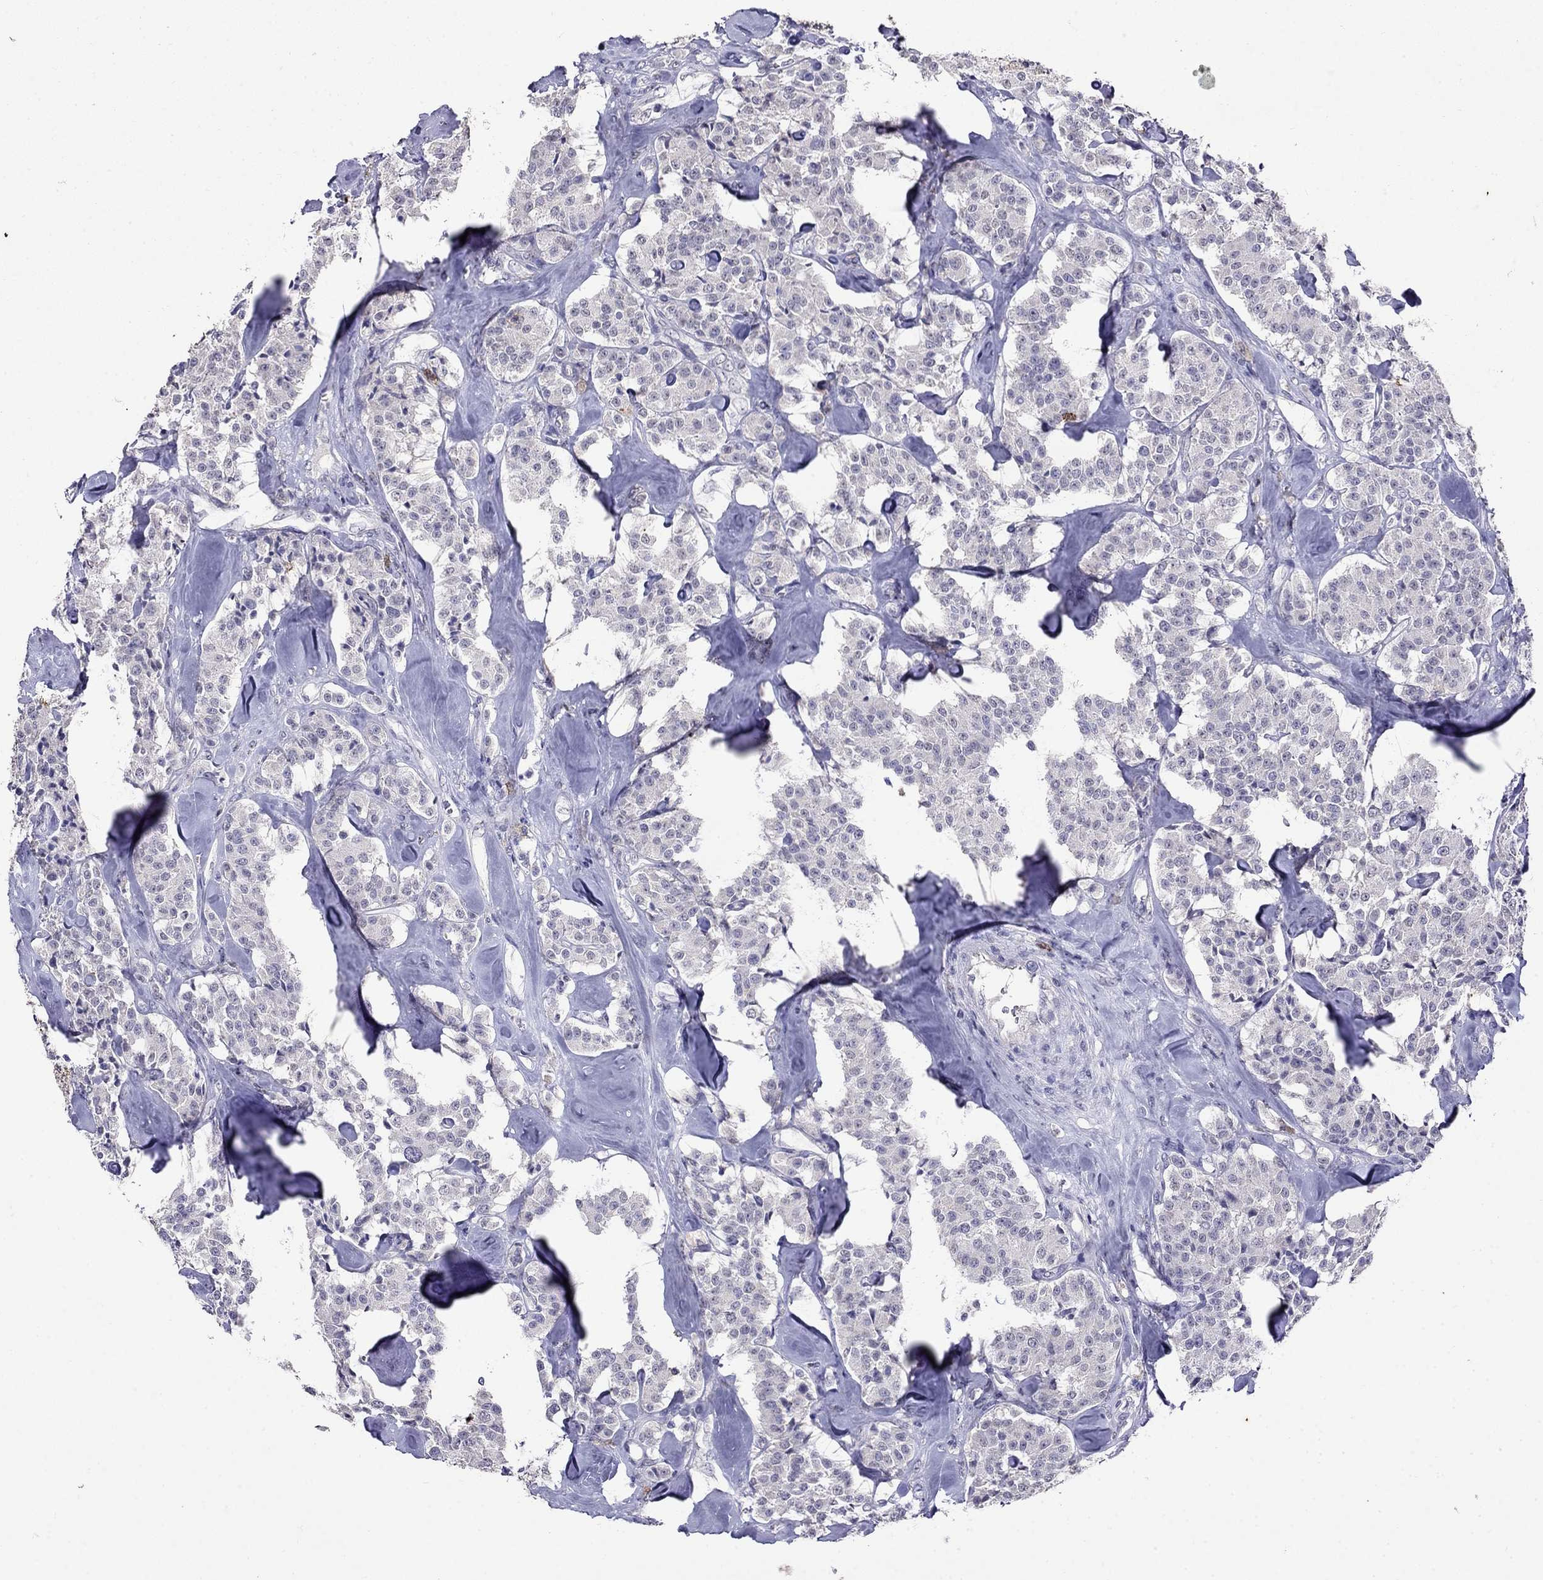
{"staining": {"intensity": "negative", "quantity": "none", "location": "none"}, "tissue": "carcinoid", "cell_type": "Tumor cells", "image_type": "cancer", "snomed": [{"axis": "morphology", "description": "Carcinoid, malignant, NOS"}, {"axis": "topography", "description": "Pancreas"}], "caption": "Image shows no significant protein positivity in tumor cells of malignant carcinoid. (Stains: DAB IHC with hematoxylin counter stain, Microscopy: brightfield microscopy at high magnification).", "gene": "CD8B", "patient": {"sex": "male", "age": 41}}